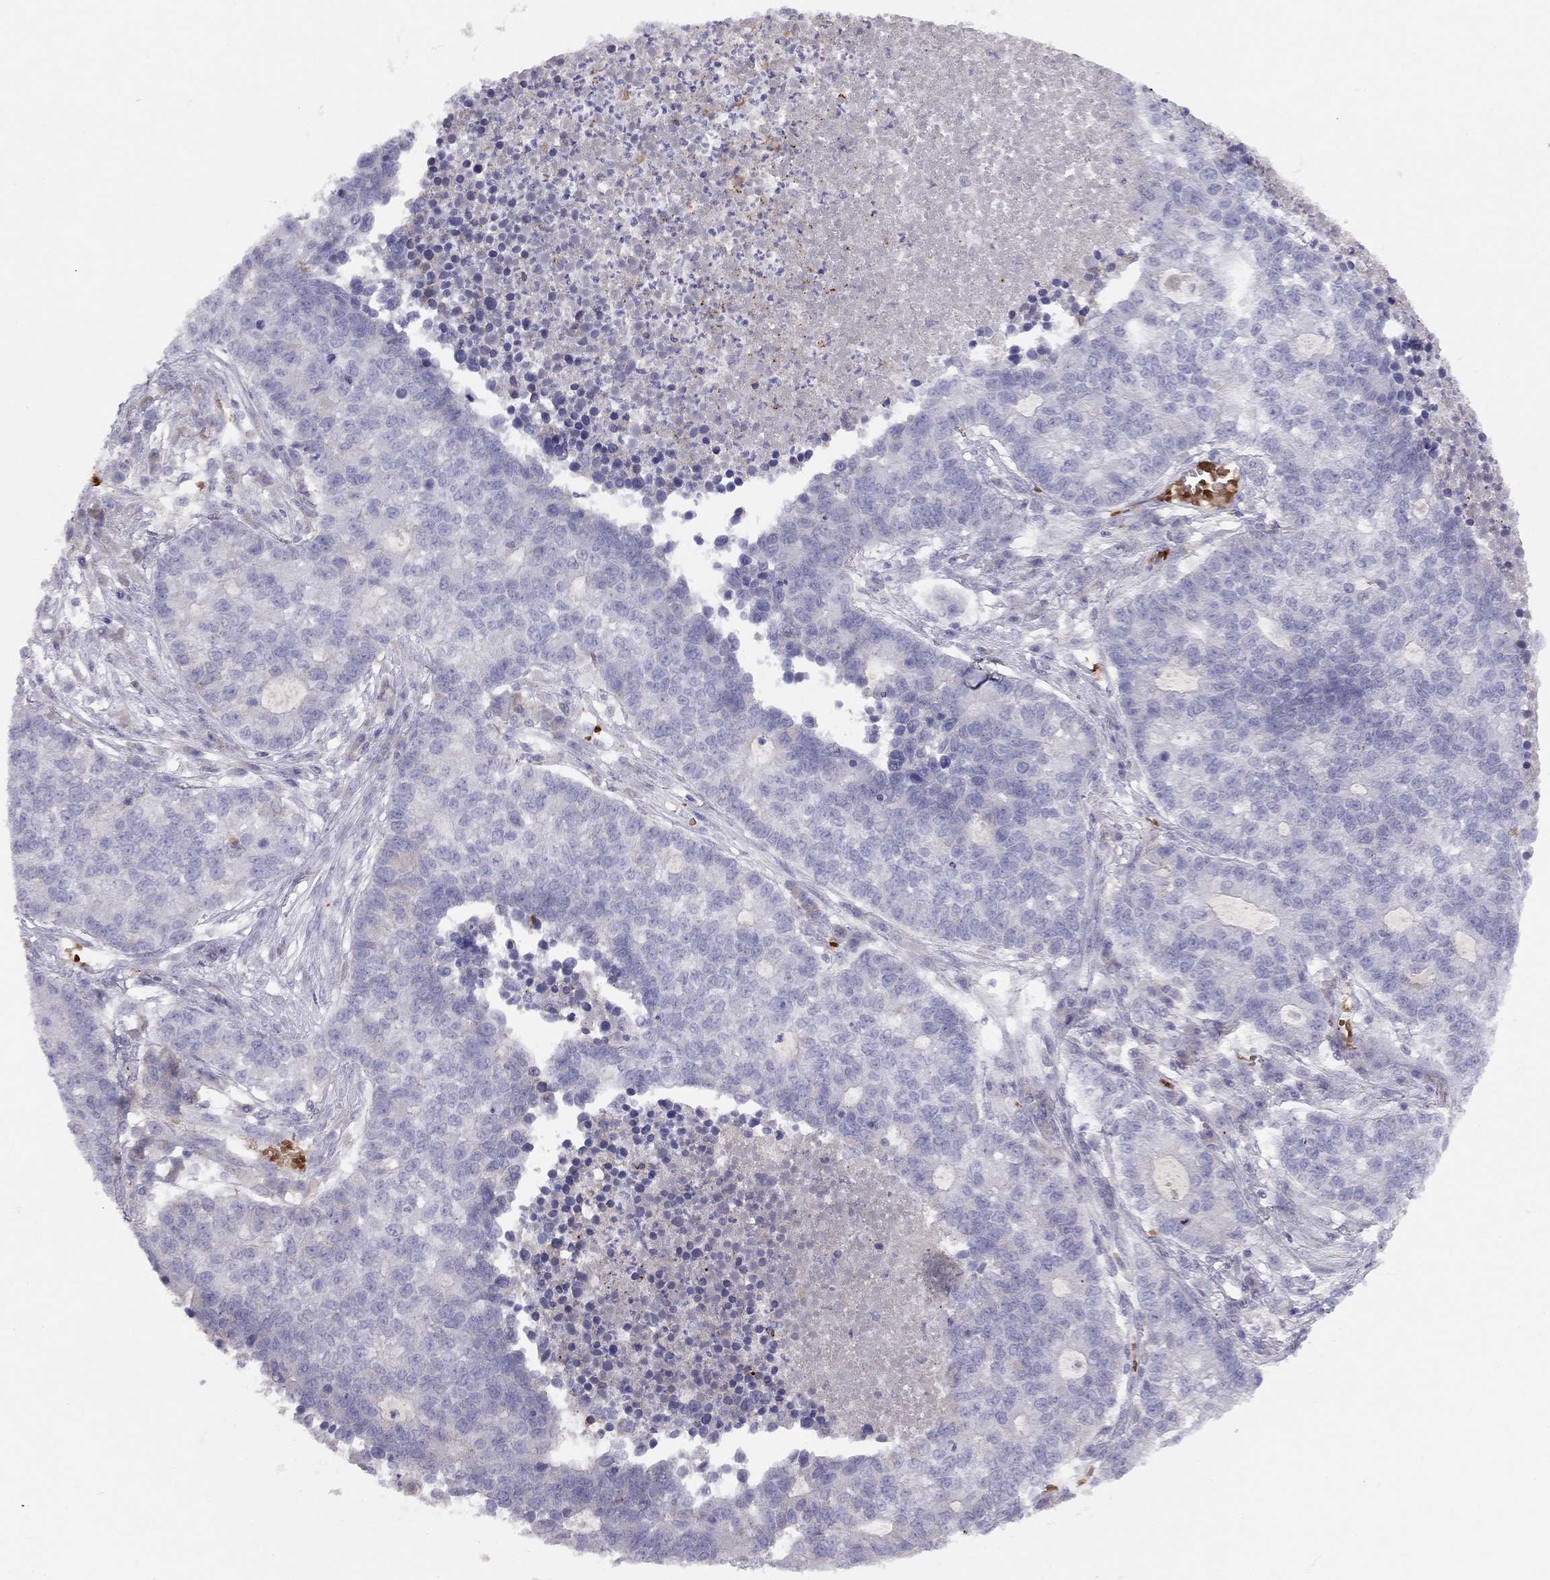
{"staining": {"intensity": "negative", "quantity": "none", "location": "none"}, "tissue": "lung cancer", "cell_type": "Tumor cells", "image_type": "cancer", "snomed": [{"axis": "morphology", "description": "Adenocarcinoma, NOS"}, {"axis": "topography", "description": "Lung"}], "caption": "Human lung adenocarcinoma stained for a protein using IHC displays no staining in tumor cells.", "gene": "RHD", "patient": {"sex": "male", "age": 57}}